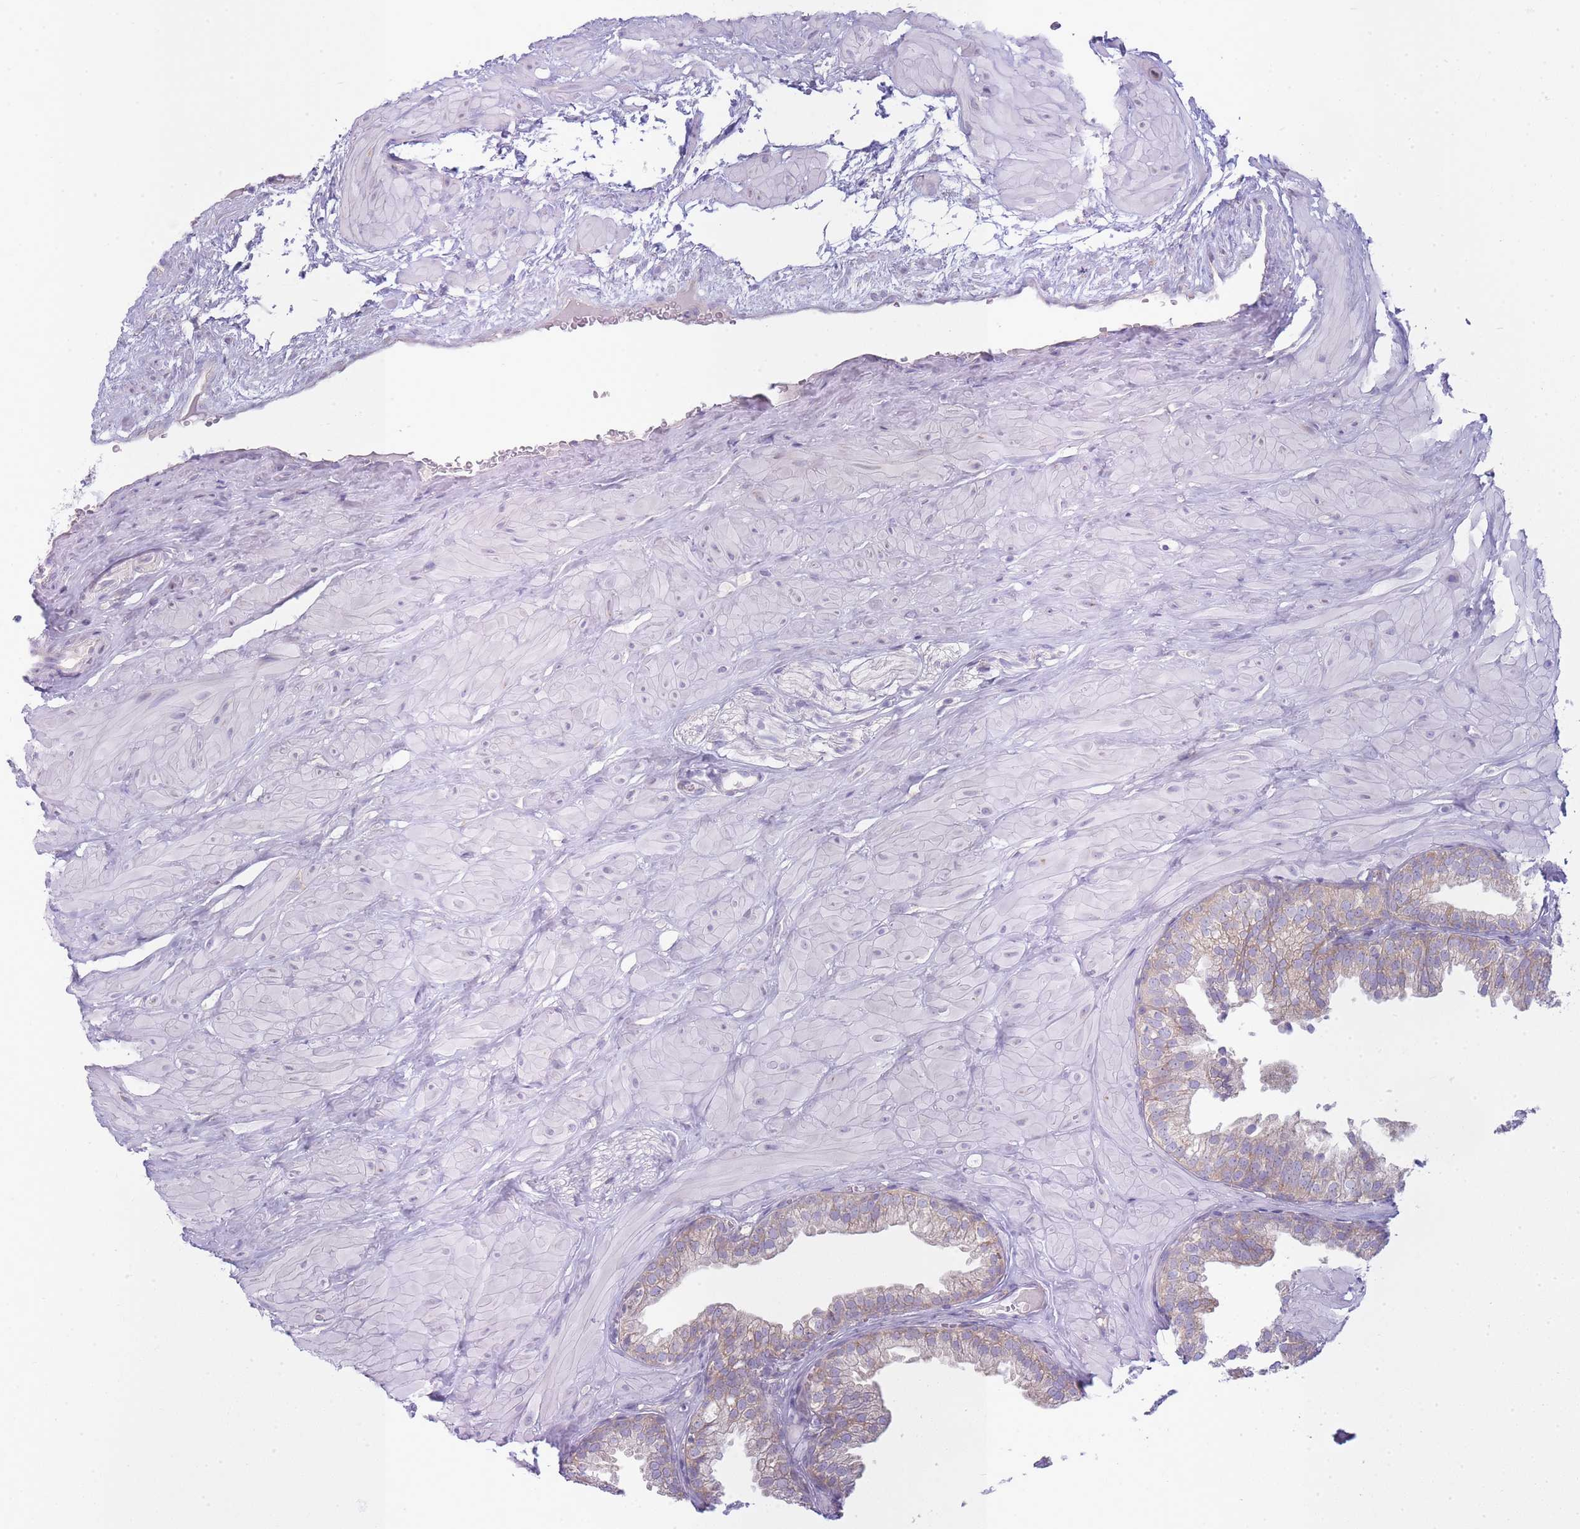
{"staining": {"intensity": "weak", "quantity": "25%-75%", "location": "cytoplasmic/membranous"}, "tissue": "prostate", "cell_type": "Glandular cells", "image_type": "normal", "snomed": [{"axis": "morphology", "description": "Normal tissue, NOS"}, {"axis": "topography", "description": "Prostate"}, {"axis": "topography", "description": "Peripheral nerve tissue"}], "caption": "Prostate was stained to show a protein in brown. There is low levels of weak cytoplasmic/membranous expression in about 25%-75% of glandular cells. (DAB (3,3'-diaminobenzidine) IHC with brightfield microscopy, high magnification).", "gene": "OR5L1", "patient": {"sex": "male", "age": 55}}